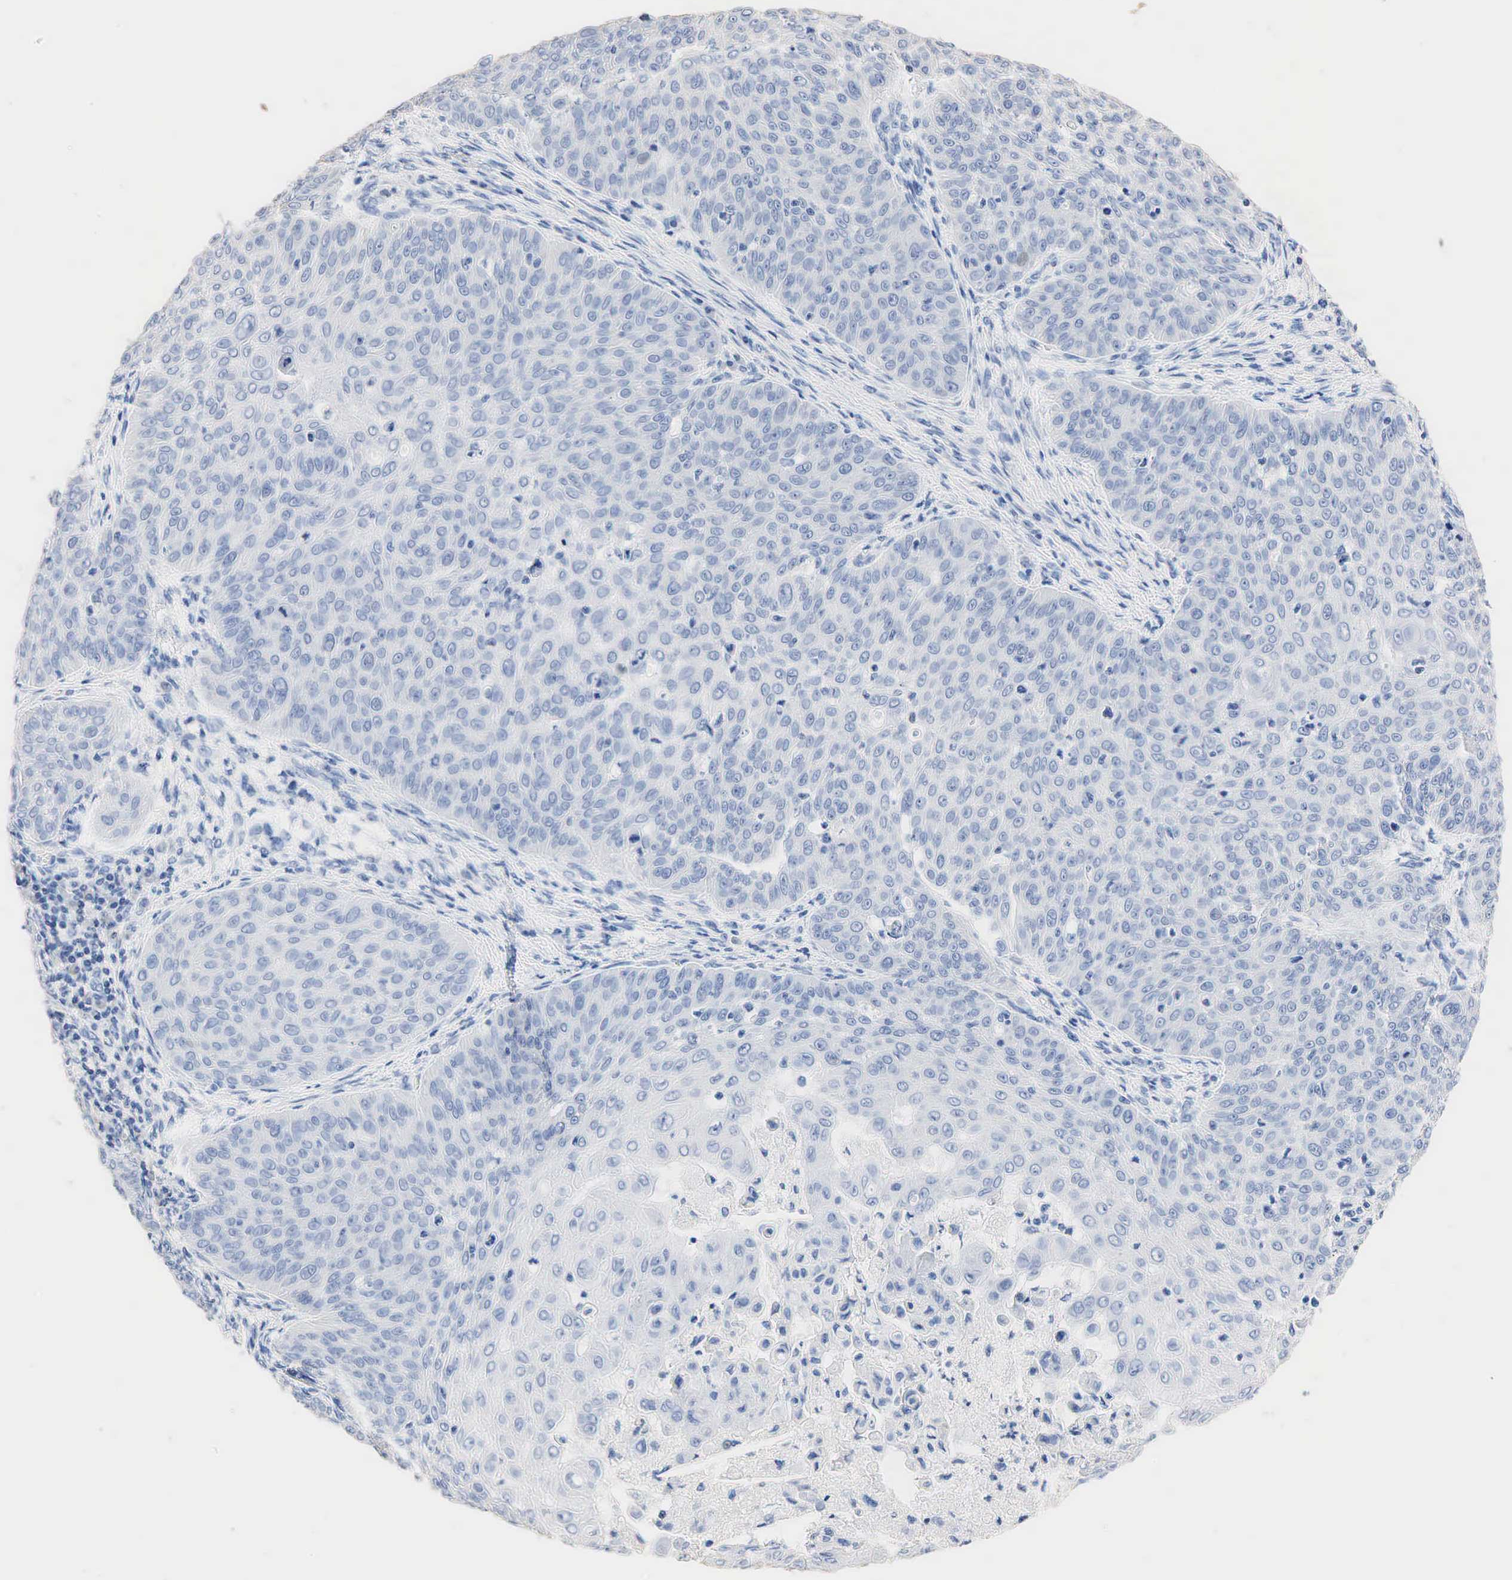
{"staining": {"intensity": "negative", "quantity": "none", "location": "none"}, "tissue": "skin cancer", "cell_type": "Tumor cells", "image_type": "cancer", "snomed": [{"axis": "morphology", "description": "Squamous cell carcinoma, NOS"}, {"axis": "topography", "description": "Skin"}], "caption": "There is no significant positivity in tumor cells of skin squamous cell carcinoma.", "gene": "SST", "patient": {"sex": "male", "age": 82}}